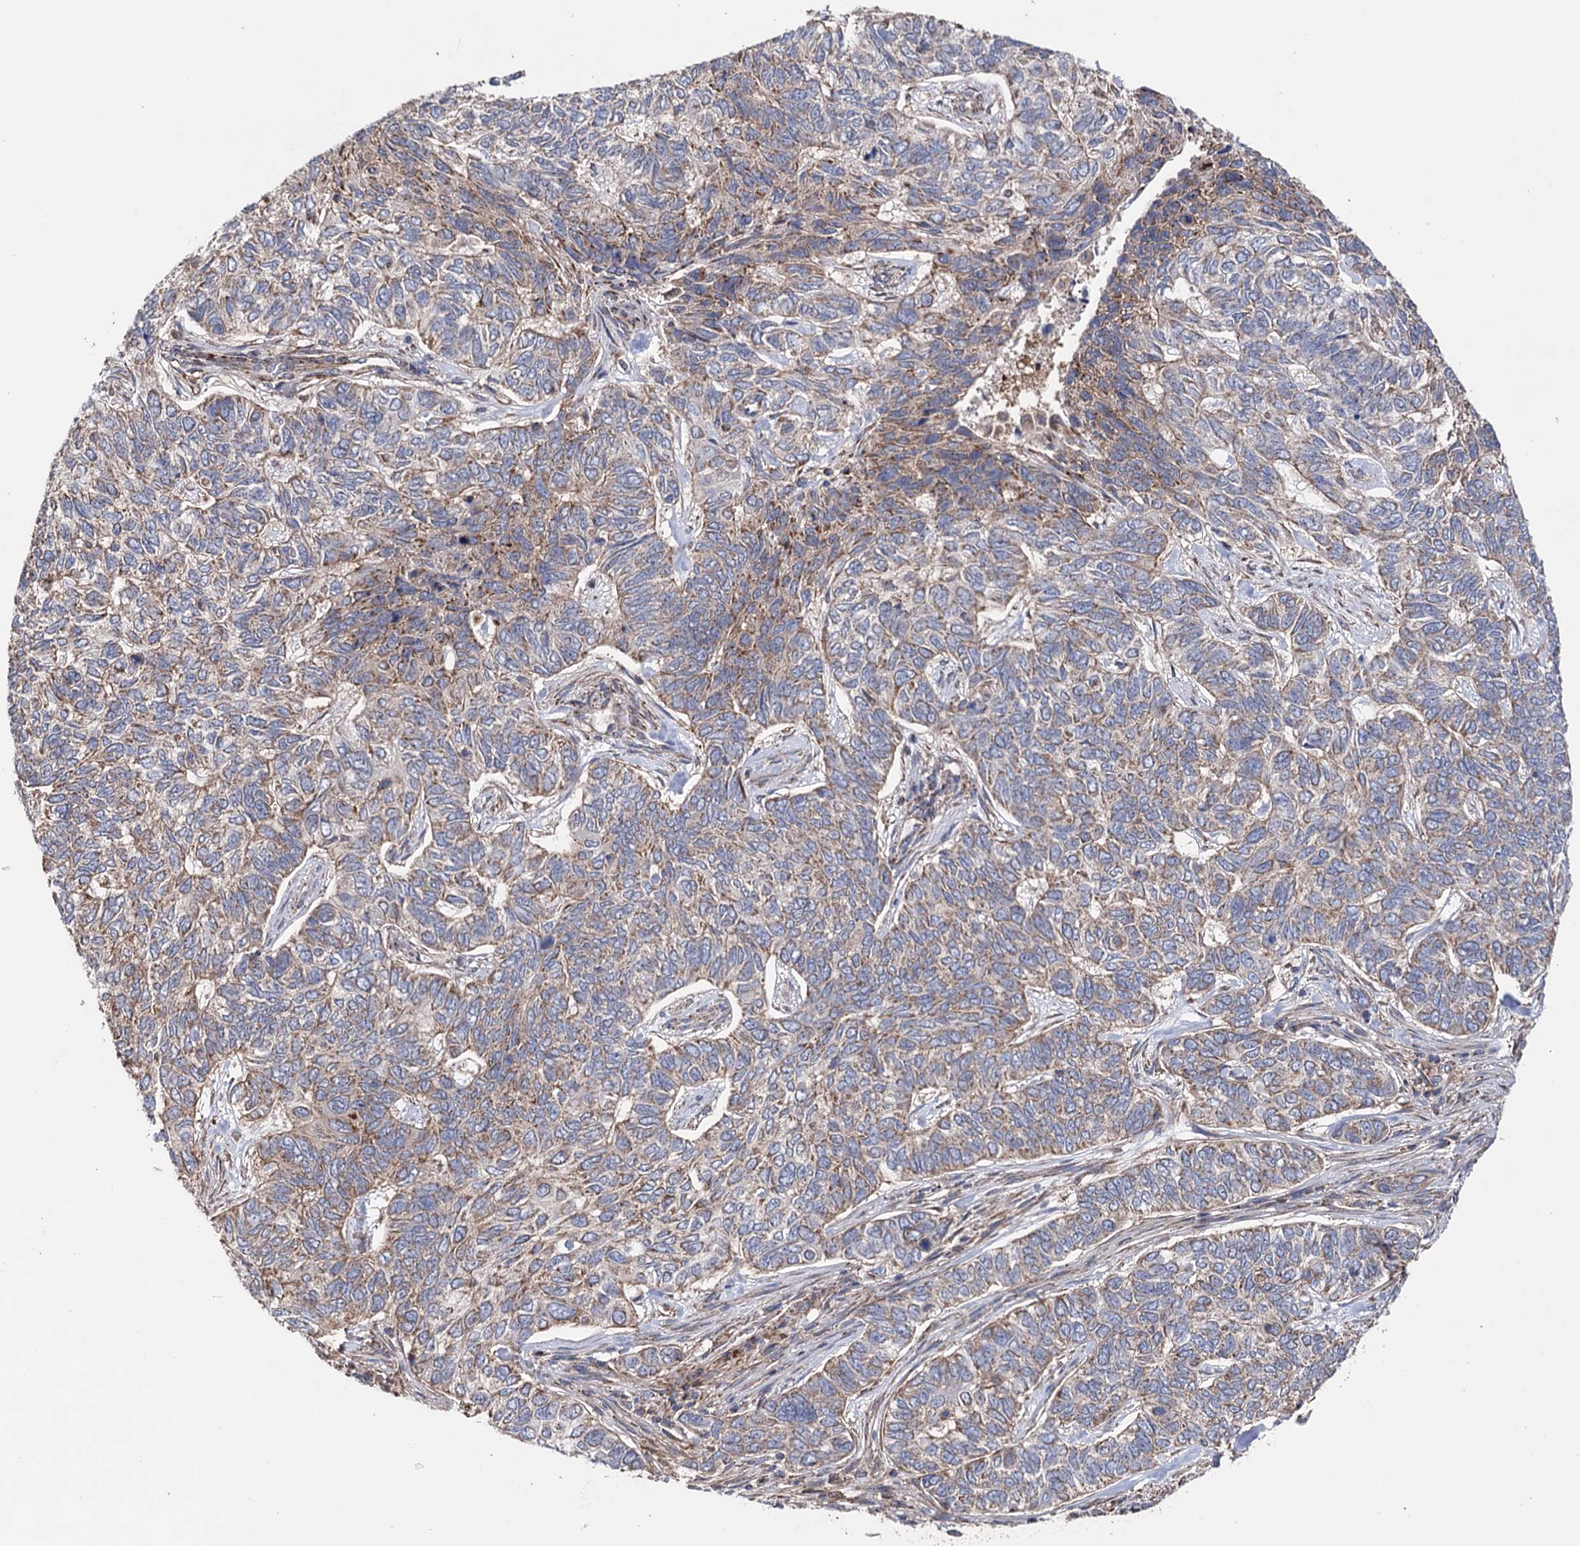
{"staining": {"intensity": "moderate", "quantity": "<25%", "location": "cytoplasmic/membranous"}, "tissue": "skin cancer", "cell_type": "Tumor cells", "image_type": "cancer", "snomed": [{"axis": "morphology", "description": "Basal cell carcinoma"}, {"axis": "topography", "description": "Skin"}], "caption": "This micrograph displays basal cell carcinoma (skin) stained with immunohistochemistry (IHC) to label a protein in brown. The cytoplasmic/membranous of tumor cells show moderate positivity for the protein. Nuclei are counter-stained blue.", "gene": "SUCLA2", "patient": {"sex": "female", "age": 65}}